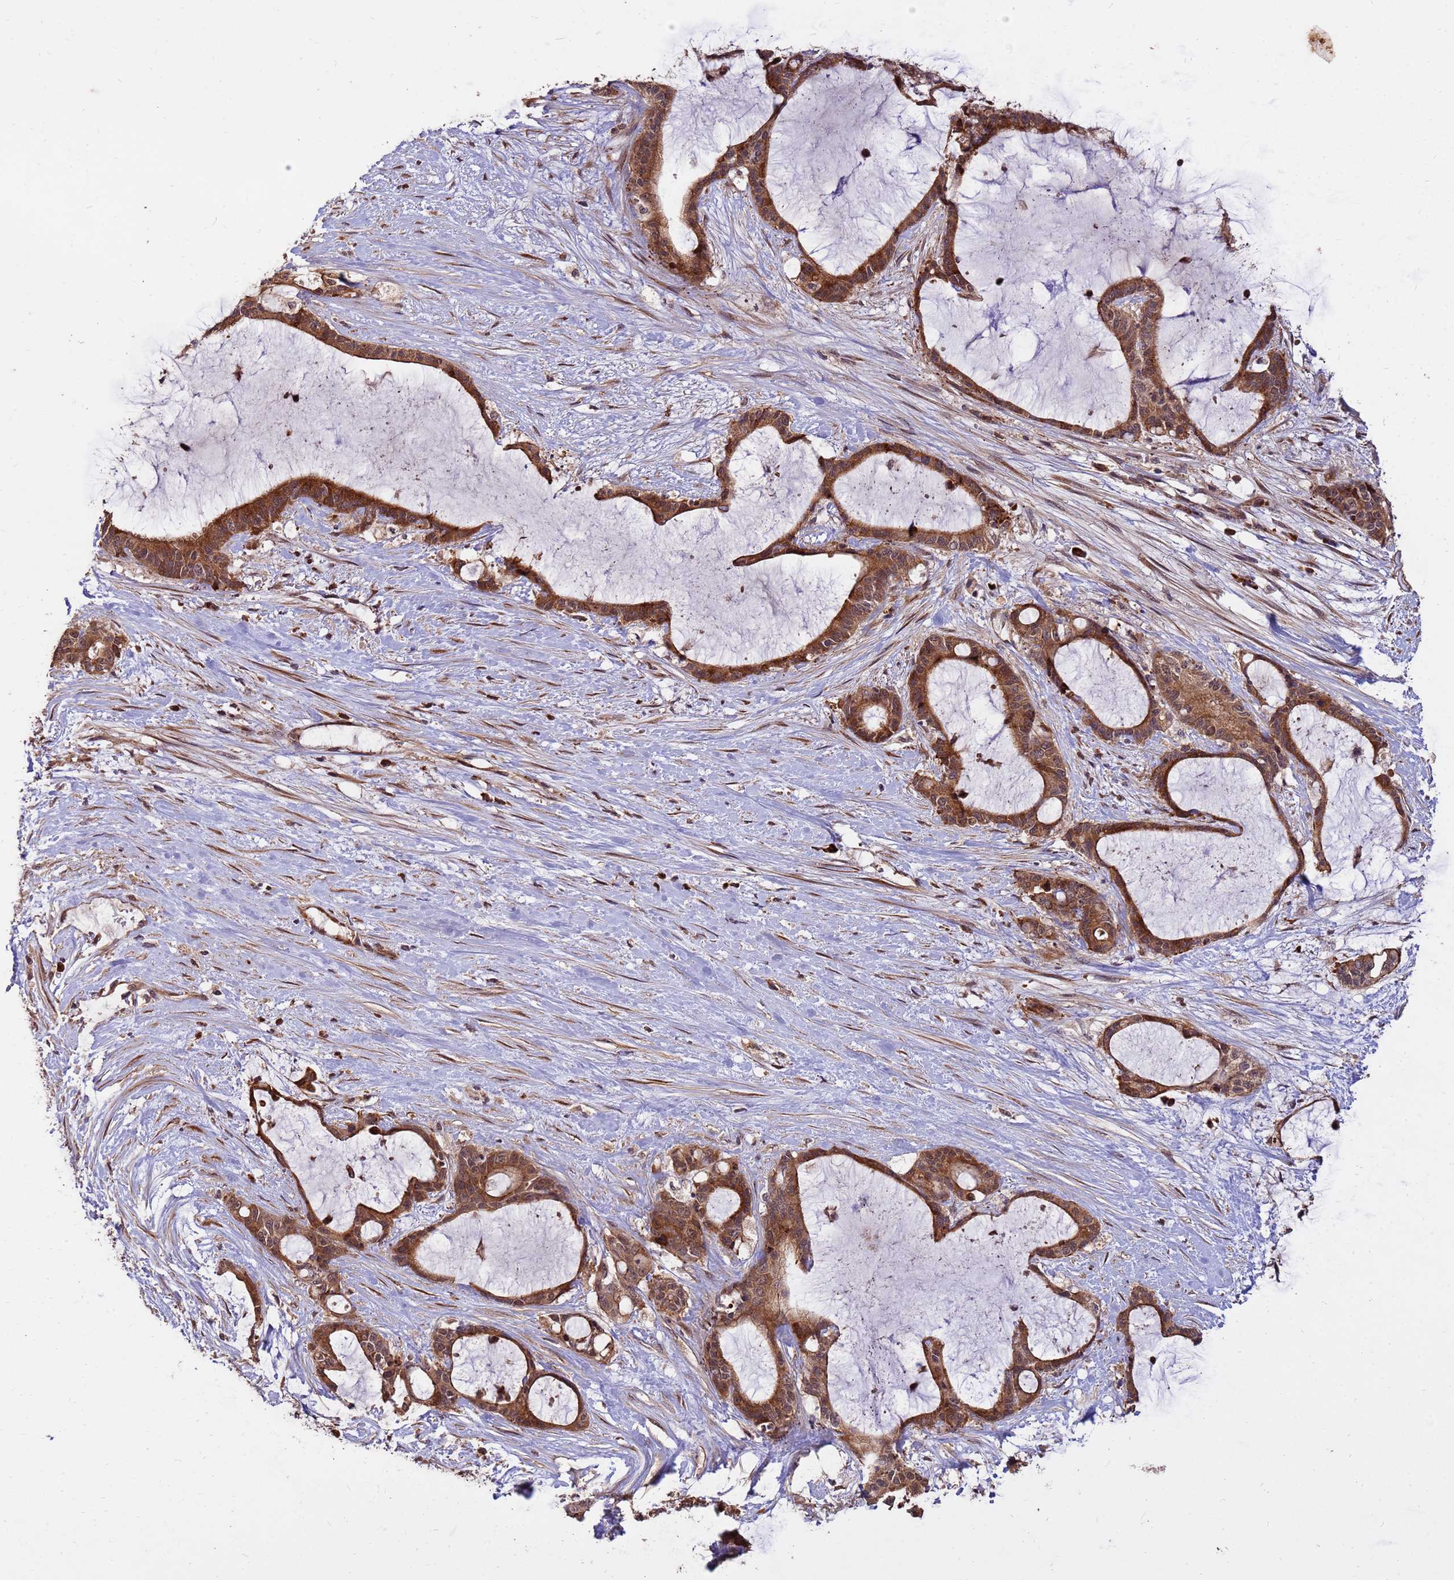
{"staining": {"intensity": "moderate", "quantity": ">75%", "location": "cytoplasmic/membranous"}, "tissue": "liver cancer", "cell_type": "Tumor cells", "image_type": "cancer", "snomed": [{"axis": "morphology", "description": "Normal tissue, NOS"}, {"axis": "morphology", "description": "Cholangiocarcinoma"}, {"axis": "topography", "description": "Liver"}, {"axis": "topography", "description": "Peripheral nerve tissue"}], "caption": "Liver cancer (cholangiocarcinoma) stained for a protein (brown) demonstrates moderate cytoplasmic/membranous positive staining in approximately >75% of tumor cells.", "gene": "ZNF619", "patient": {"sex": "female", "age": 73}}